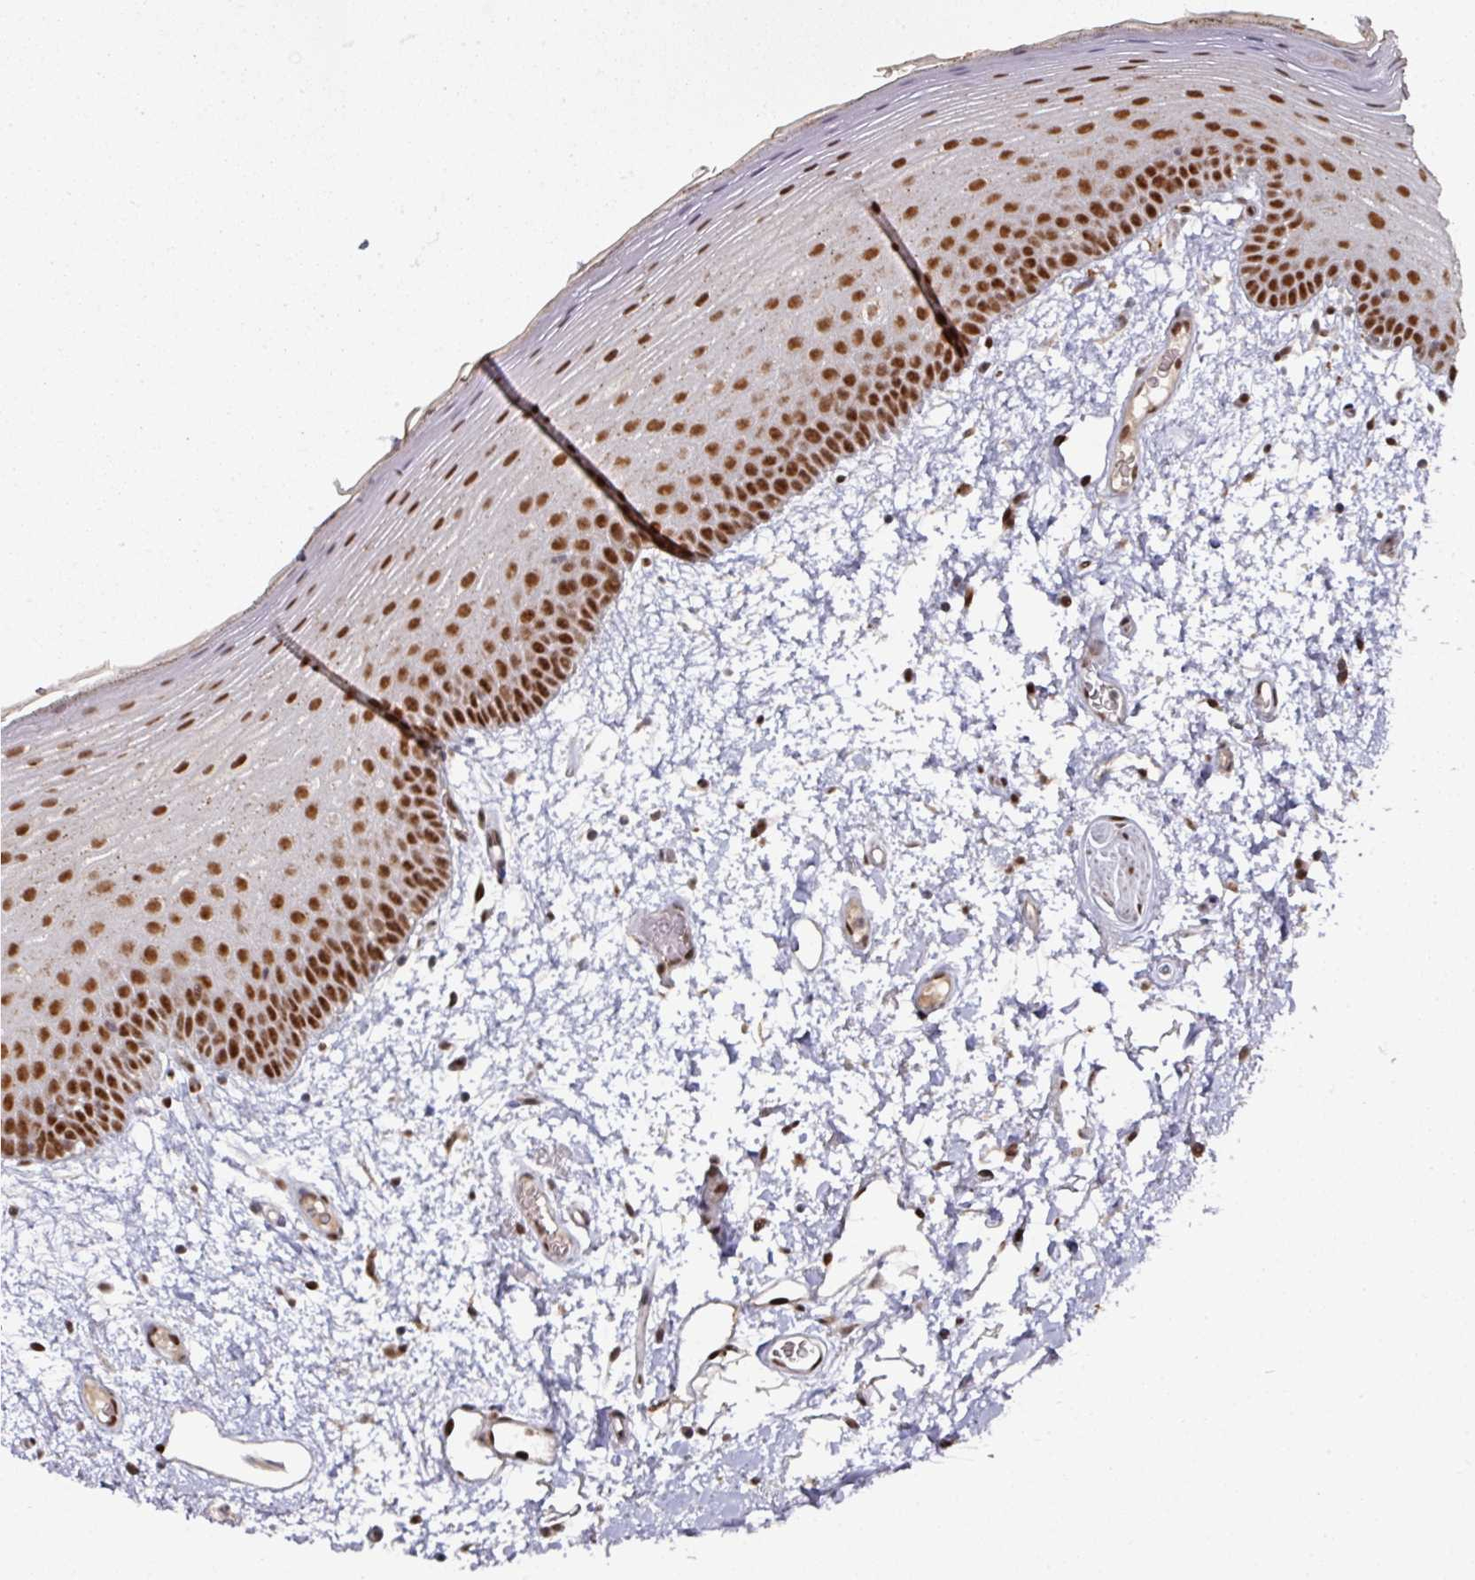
{"staining": {"intensity": "strong", "quantity": ">75%", "location": "nuclear"}, "tissue": "oral mucosa", "cell_type": "Squamous epithelial cells", "image_type": "normal", "snomed": [{"axis": "morphology", "description": "Normal tissue, NOS"}, {"axis": "morphology", "description": "Squamous cell carcinoma, NOS"}, {"axis": "topography", "description": "Oral tissue"}, {"axis": "topography", "description": "Head-Neck"}], "caption": "Immunohistochemistry photomicrograph of benign human oral mucosa stained for a protein (brown), which shows high levels of strong nuclear positivity in about >75% of squamous epithelial cells.", "gene": "ENSG00000289690", "patient": {"sex": "female", "age": 81}}